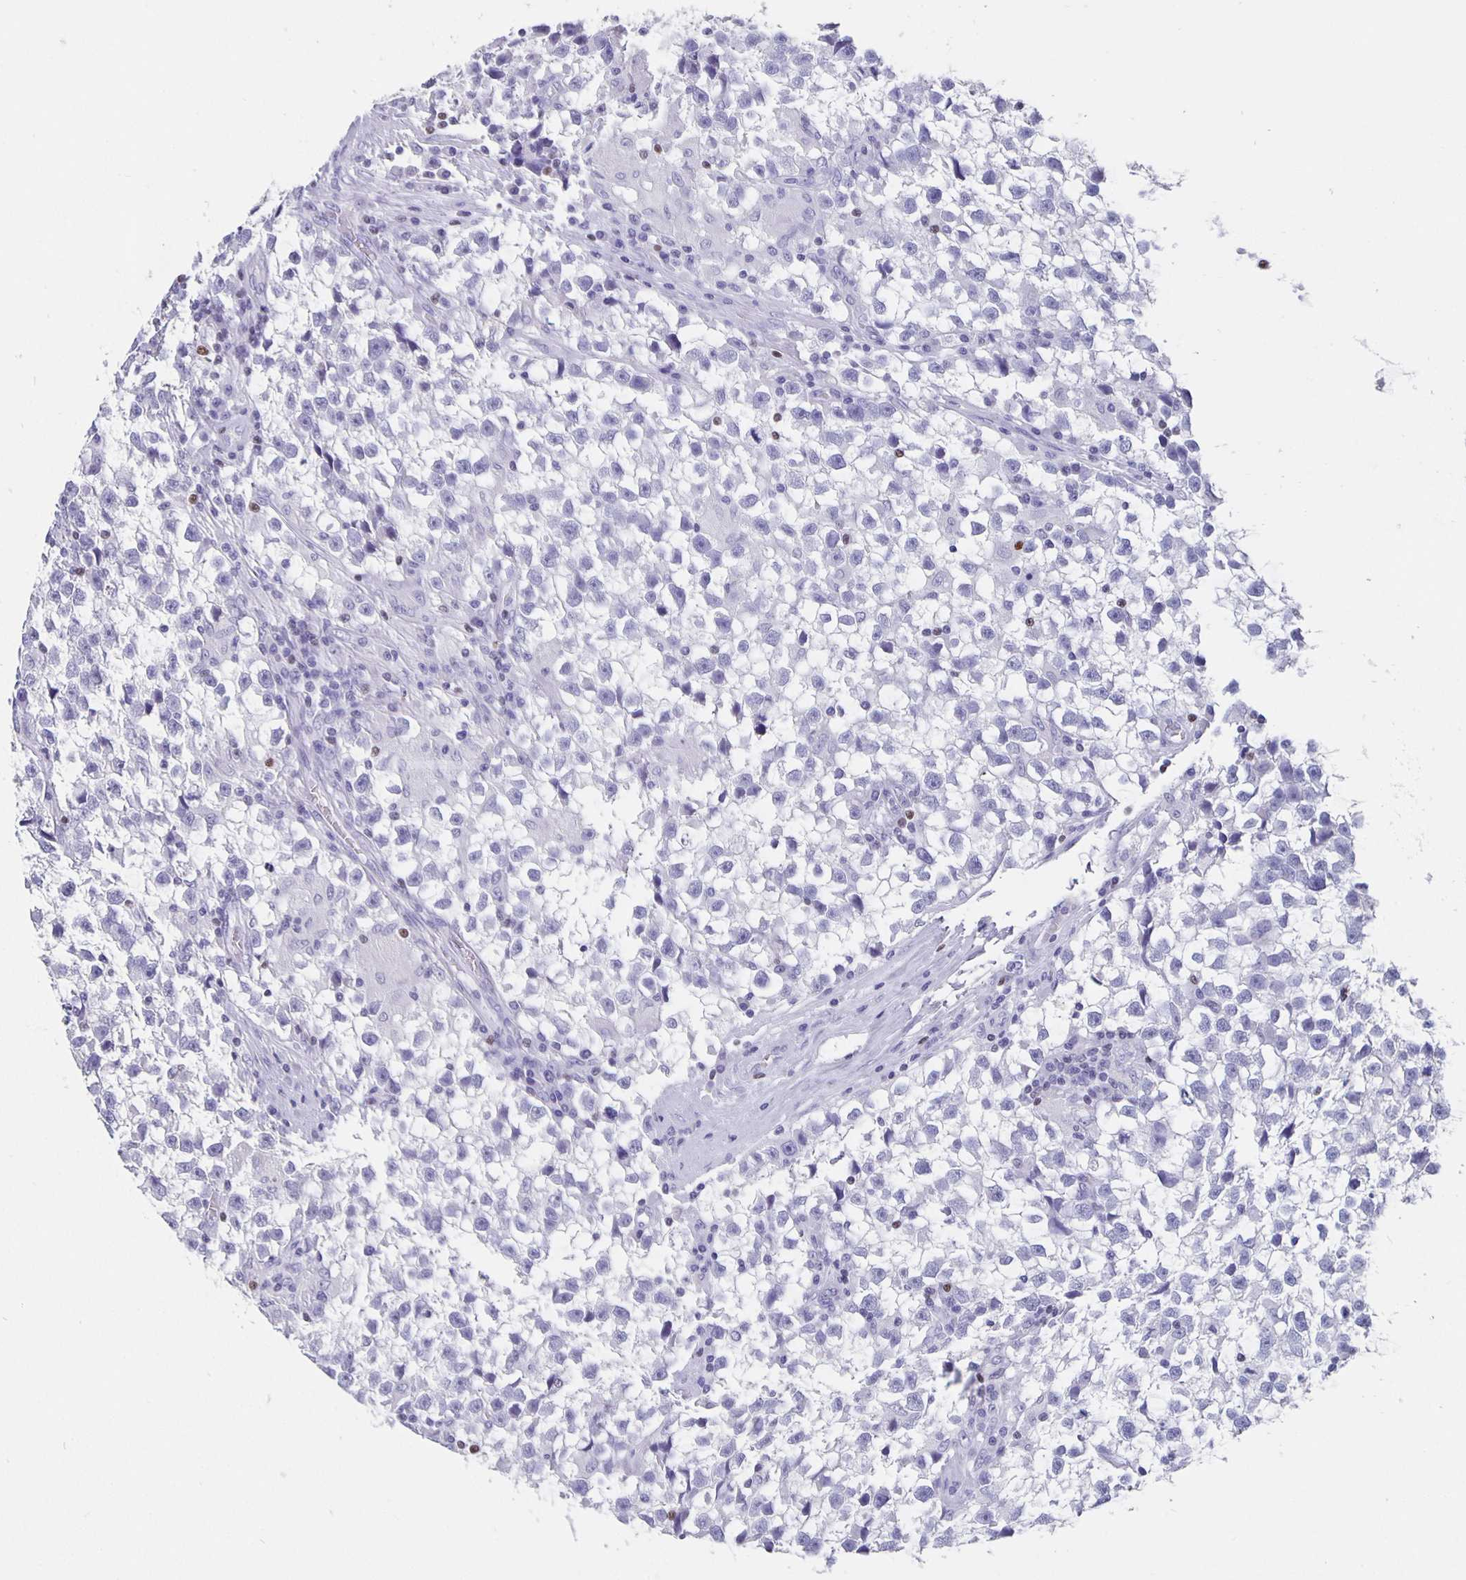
{"staining": {"intensity": "negative", "quantity": "none", "location": "none"}, "tissue": "testis cancer", "cell_type": "Tumor cells", "image_type": "cancer", "snomed": [{"axis": "morphology", "description": "Seminoma, NOS"}, {"axis": "topography", "description": "Testis"}], "caption": "Immunohistochemical staining of human testis cancer (seminoma) shows no significant positivity in tumor cells.", "gene": "SATB2", "patient": {"sex": "male", "age": 31}}